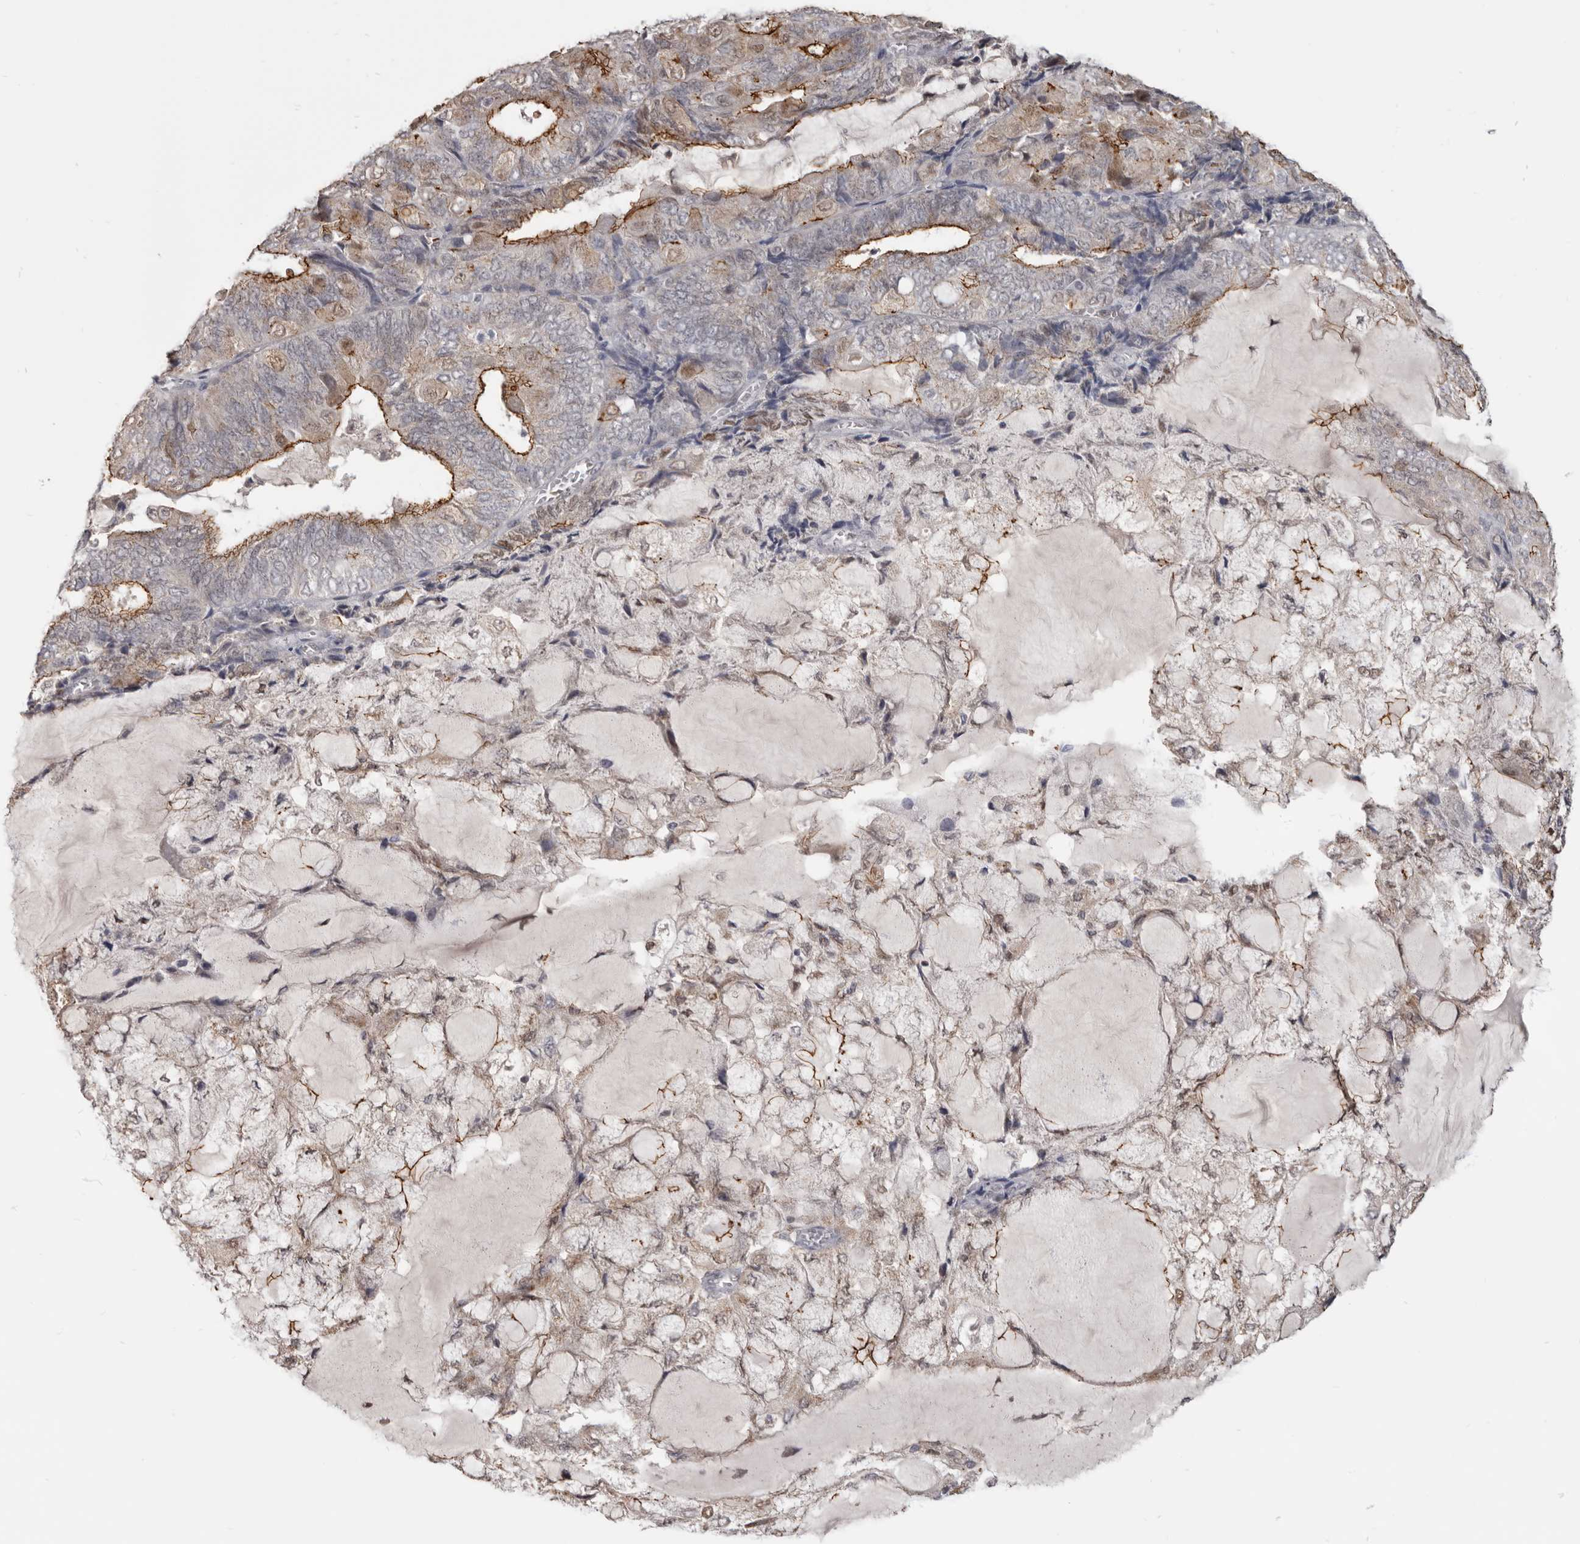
{"staining": {"intensity": "moderate", "quantity": "25%-75%", "location": "cytoplasmic/membranous"}, "tissue": "endometrial cancer", "cell_type": "Tumor cells", "image_type": "cancer", "snomed": [{"axis": "morphology", "description": "Adenocarcinoma, NOS"}, {"axis": "topography", "description": "Endometrium"}], "caption": "IHC (DAB (3,3'-diaminobenzidine)) staining of adenocarcinoma (endometrial) demonstrates moderate cytoplasmic/membranous protein staining in approximately 25%-75% of tumor cells.", "gene": "CGN", "patient": {"sex": "female", "age": 81}}